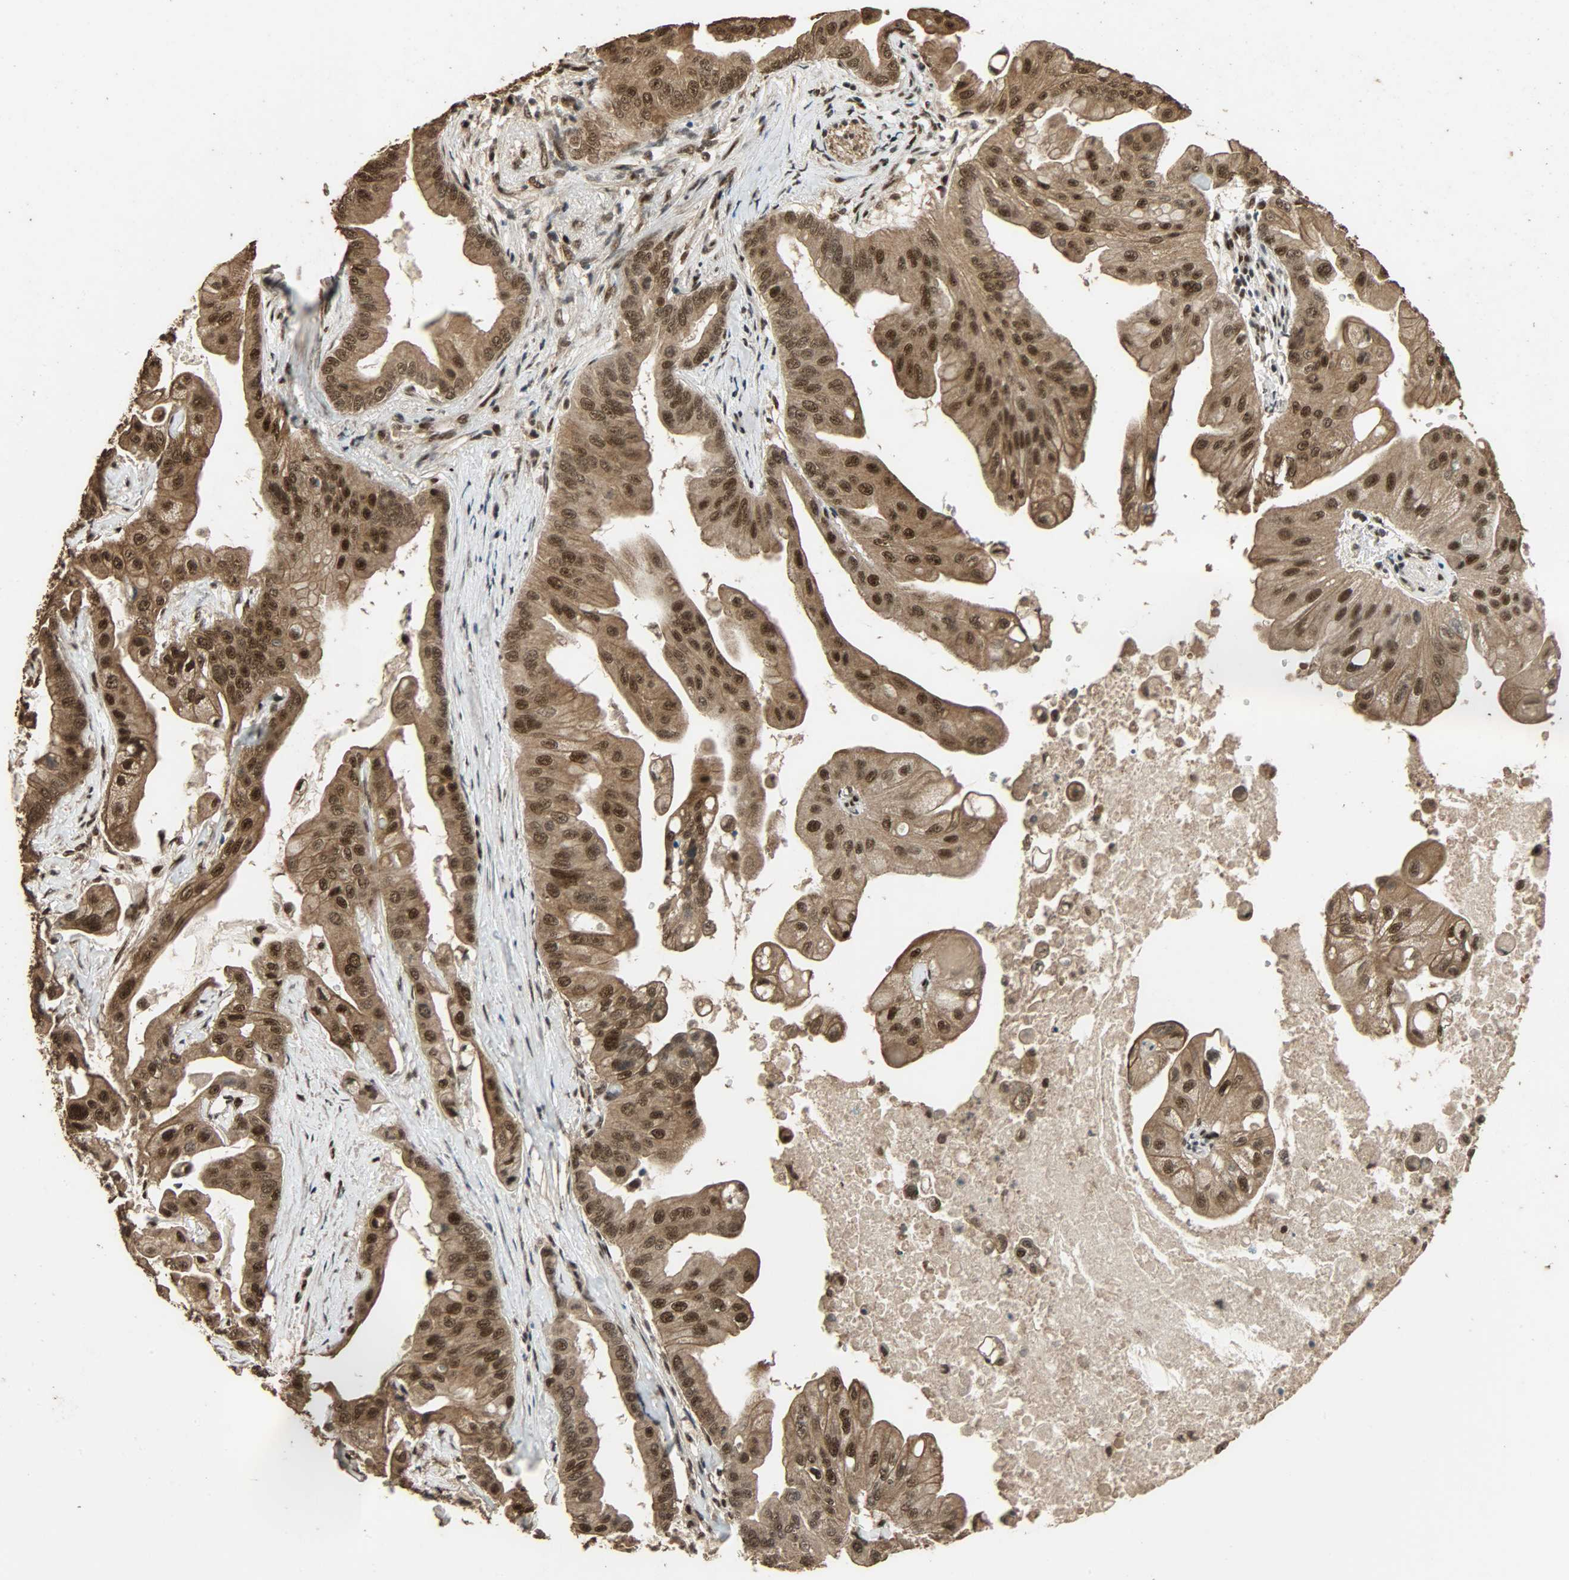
{"staining": {"intensity": "strong", "quantity": ">75%", "location": "cytoplasmic/membranous,nuclear"}, "tissue": "pancreatic cancer", "cell_type": "Tumor cells", "image_type": "cancer", "snomed": [{"axis": "morphology", "description": "Adenocarcinoma, NOS"}, {"axis": "topography", "description": "Pancreas"}], "caption": "Immunohistochemical staining of human pancreatic adenocarcinoma shows high levels of strong cytoplasmic/membranous and nuclear staining in about >75% of tumor cells.", "gene": "CCNT2", "patient": {"sex": "female", "age": 75}}